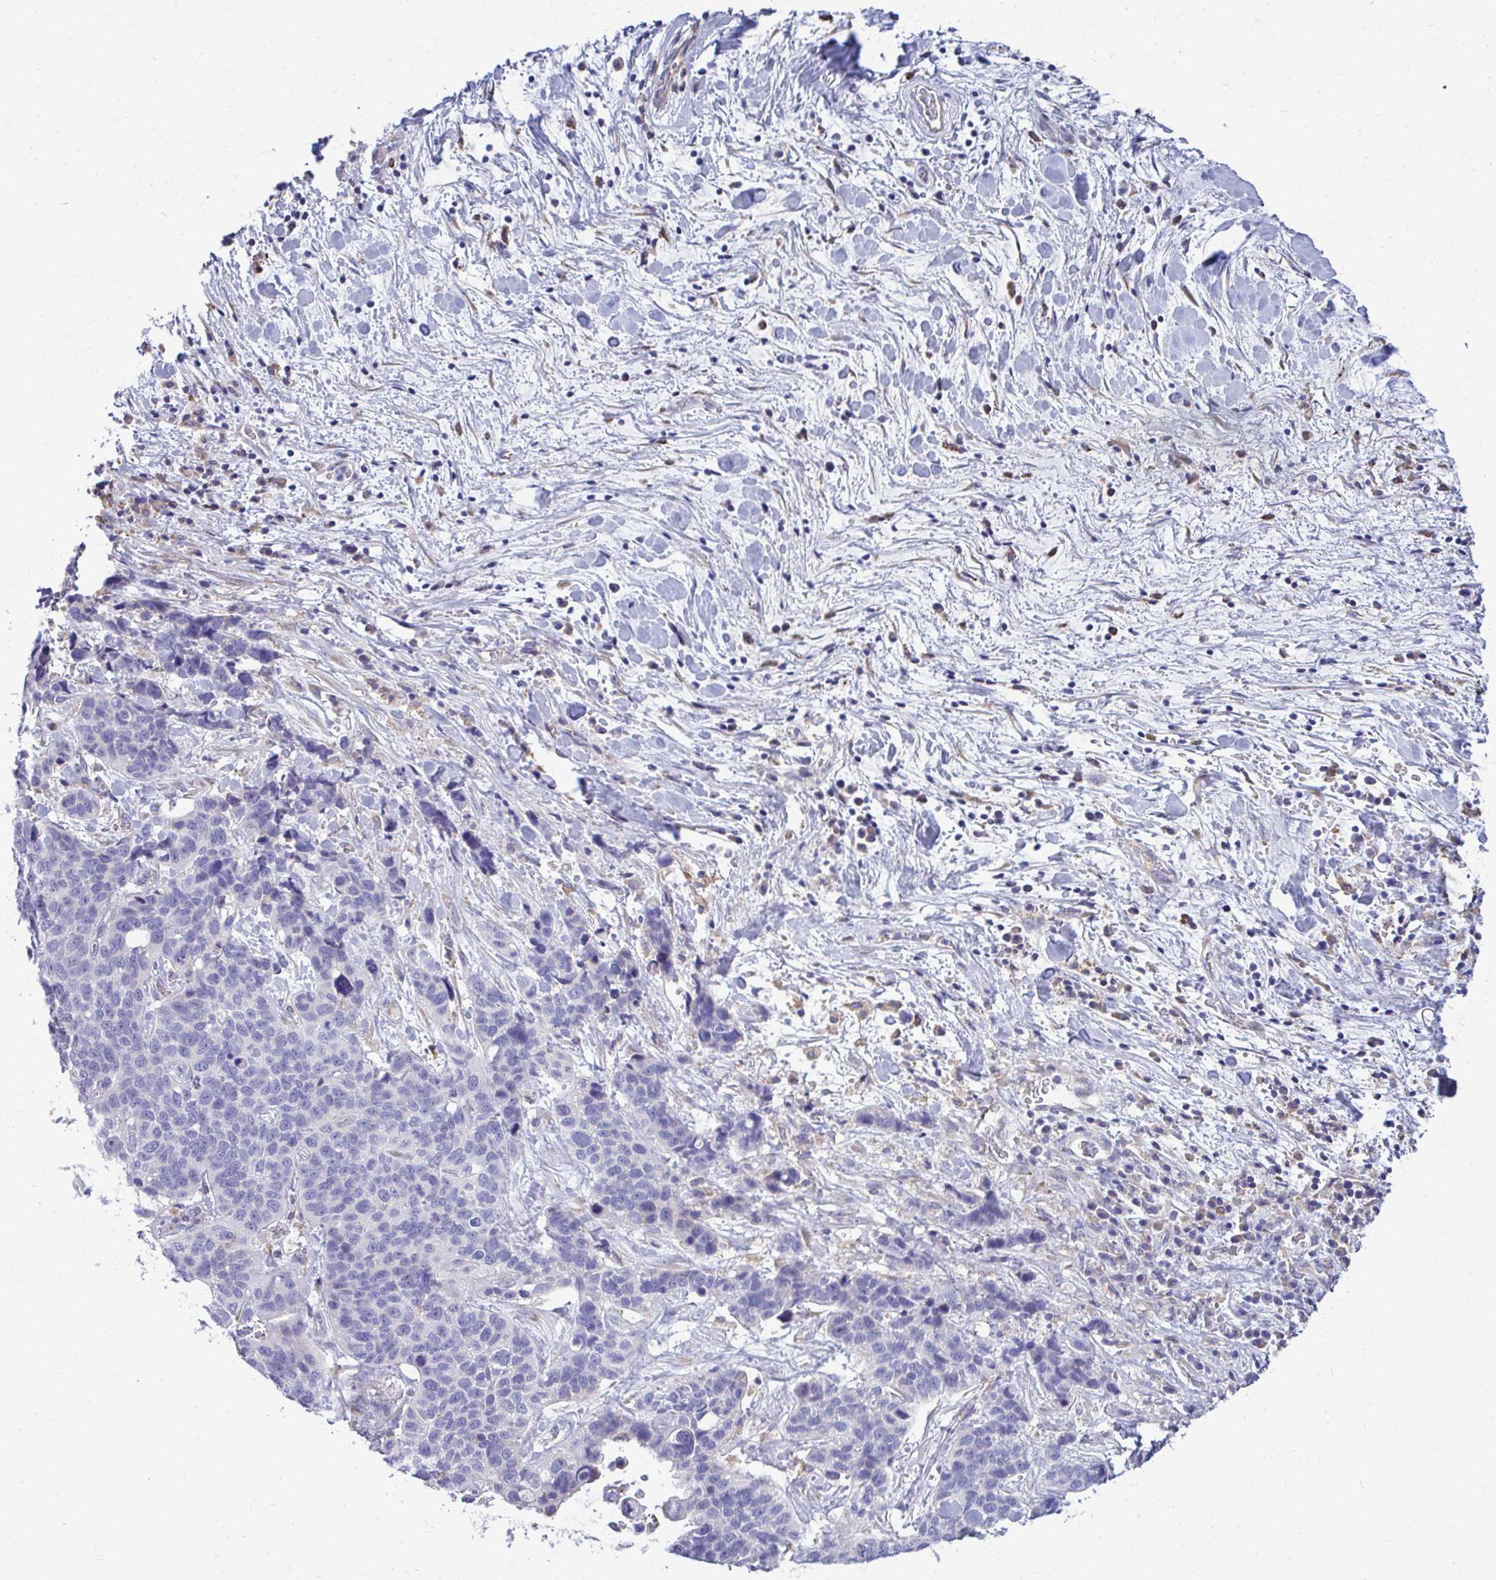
{"staining": {"intensity": "negative", "quantity": "none", "location": "none"}, "tissue": "lung cancer", "cell_type": "Tumor cells", "image_type": "cancer", "snomed": [{"axis": "morphology", "description": "Squamous cell carcinoma, NOS"}, {"axis": "topography", "description": "Lung"}], "caption": "Immunohistochemistry image of neoplastic tissue: squamous cell carcinoma (lung) stained with DAB displays no significant protein staining in tumor cells.", "gene": "PIGK", "patient": {"sex": "male", "age": 62}}